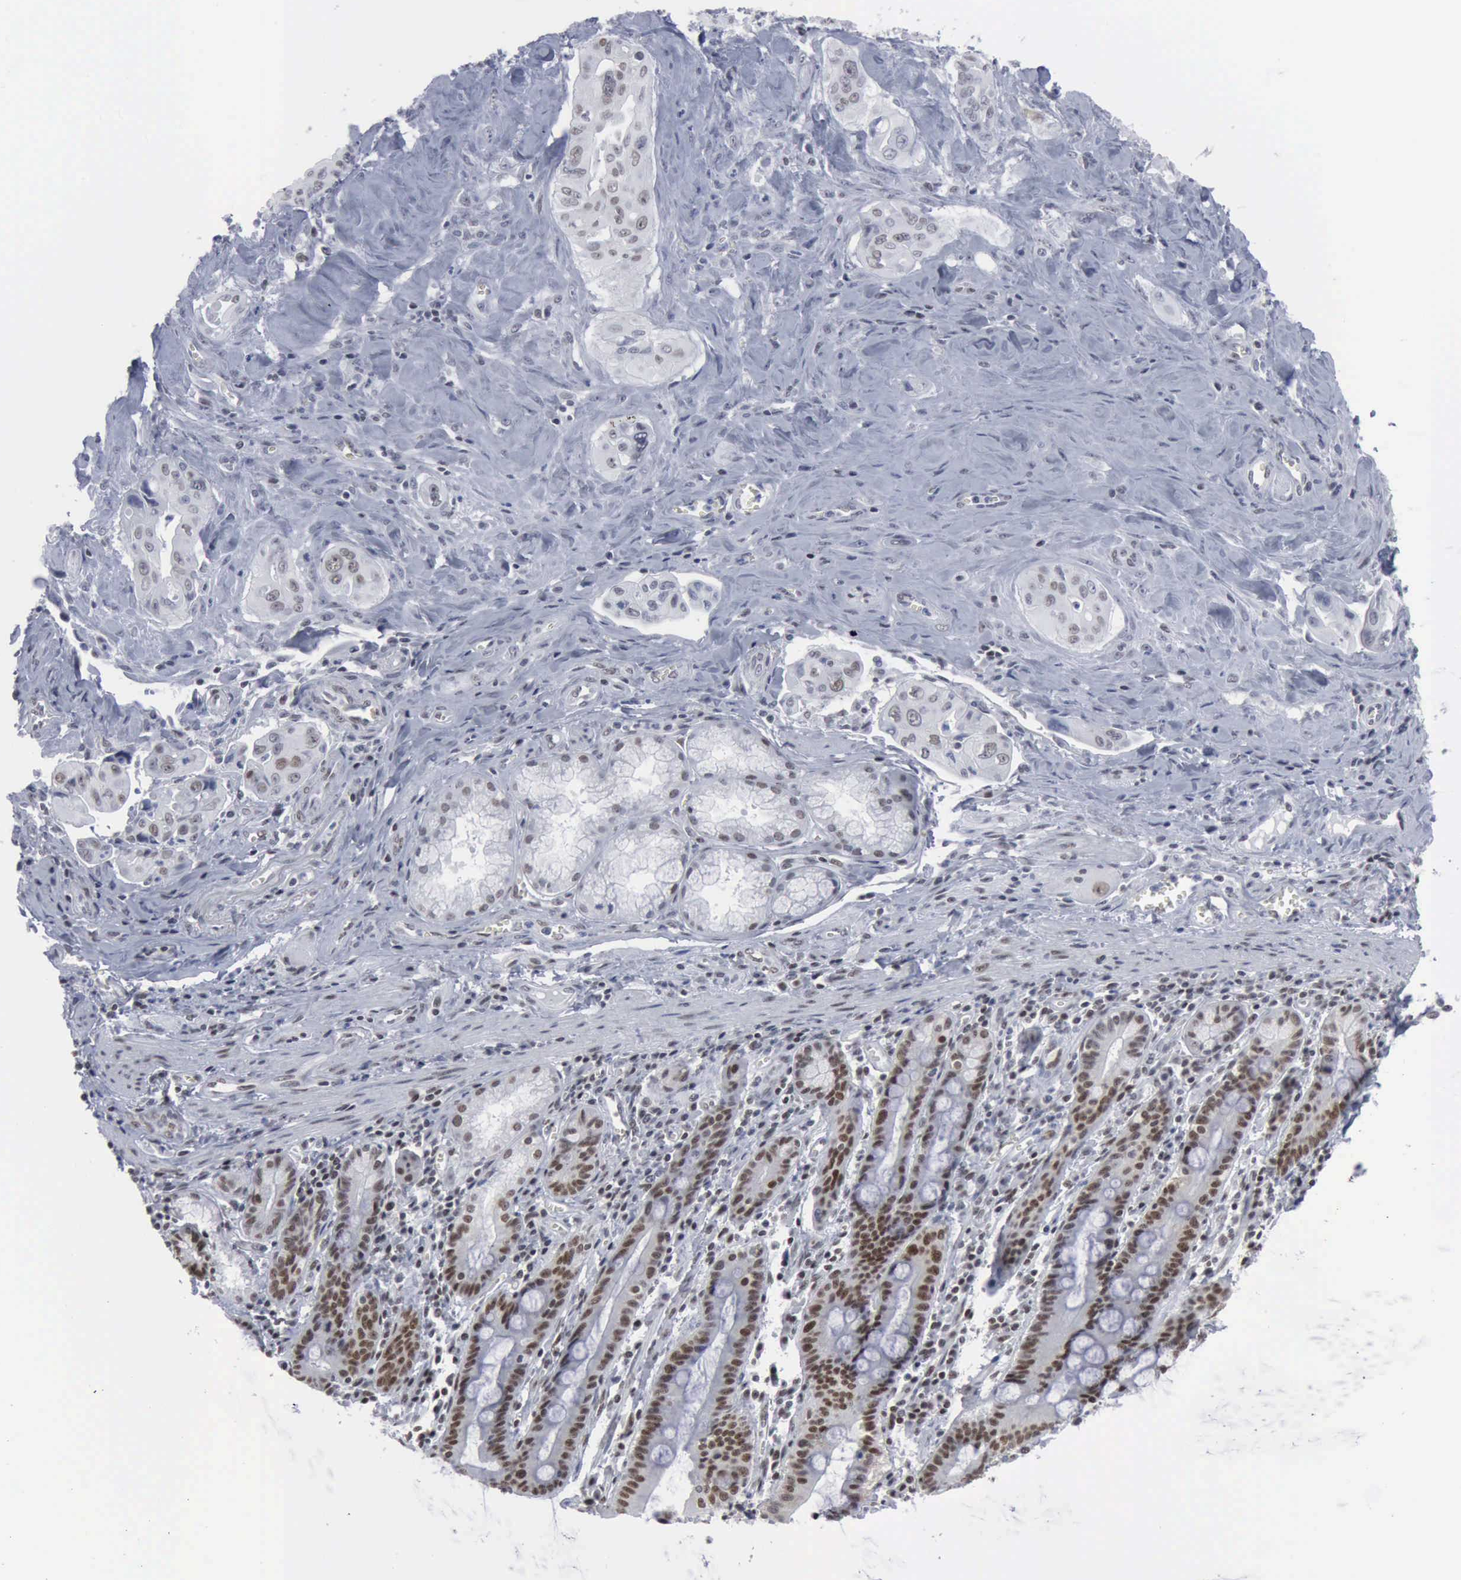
{"staining": {"intensity": "weak", "quantity": "25%-75%", "location": "nuclear"}, "tissue": "pancreatic cancer", "cell_type": "Tumor cells", "image_type": "cancer", "snomed": [{"axis": "morphology", "description": "Adenocarcinoma, NOS"}, {"axis": "topography", "description": "Pancreas"}], "caption": "Human pancreatic adenocarcinoma stained with a protein marker reveals weak staining in tumor cells.", "gene": "XPA", "patient": {"sex": "male", "age": 77}}